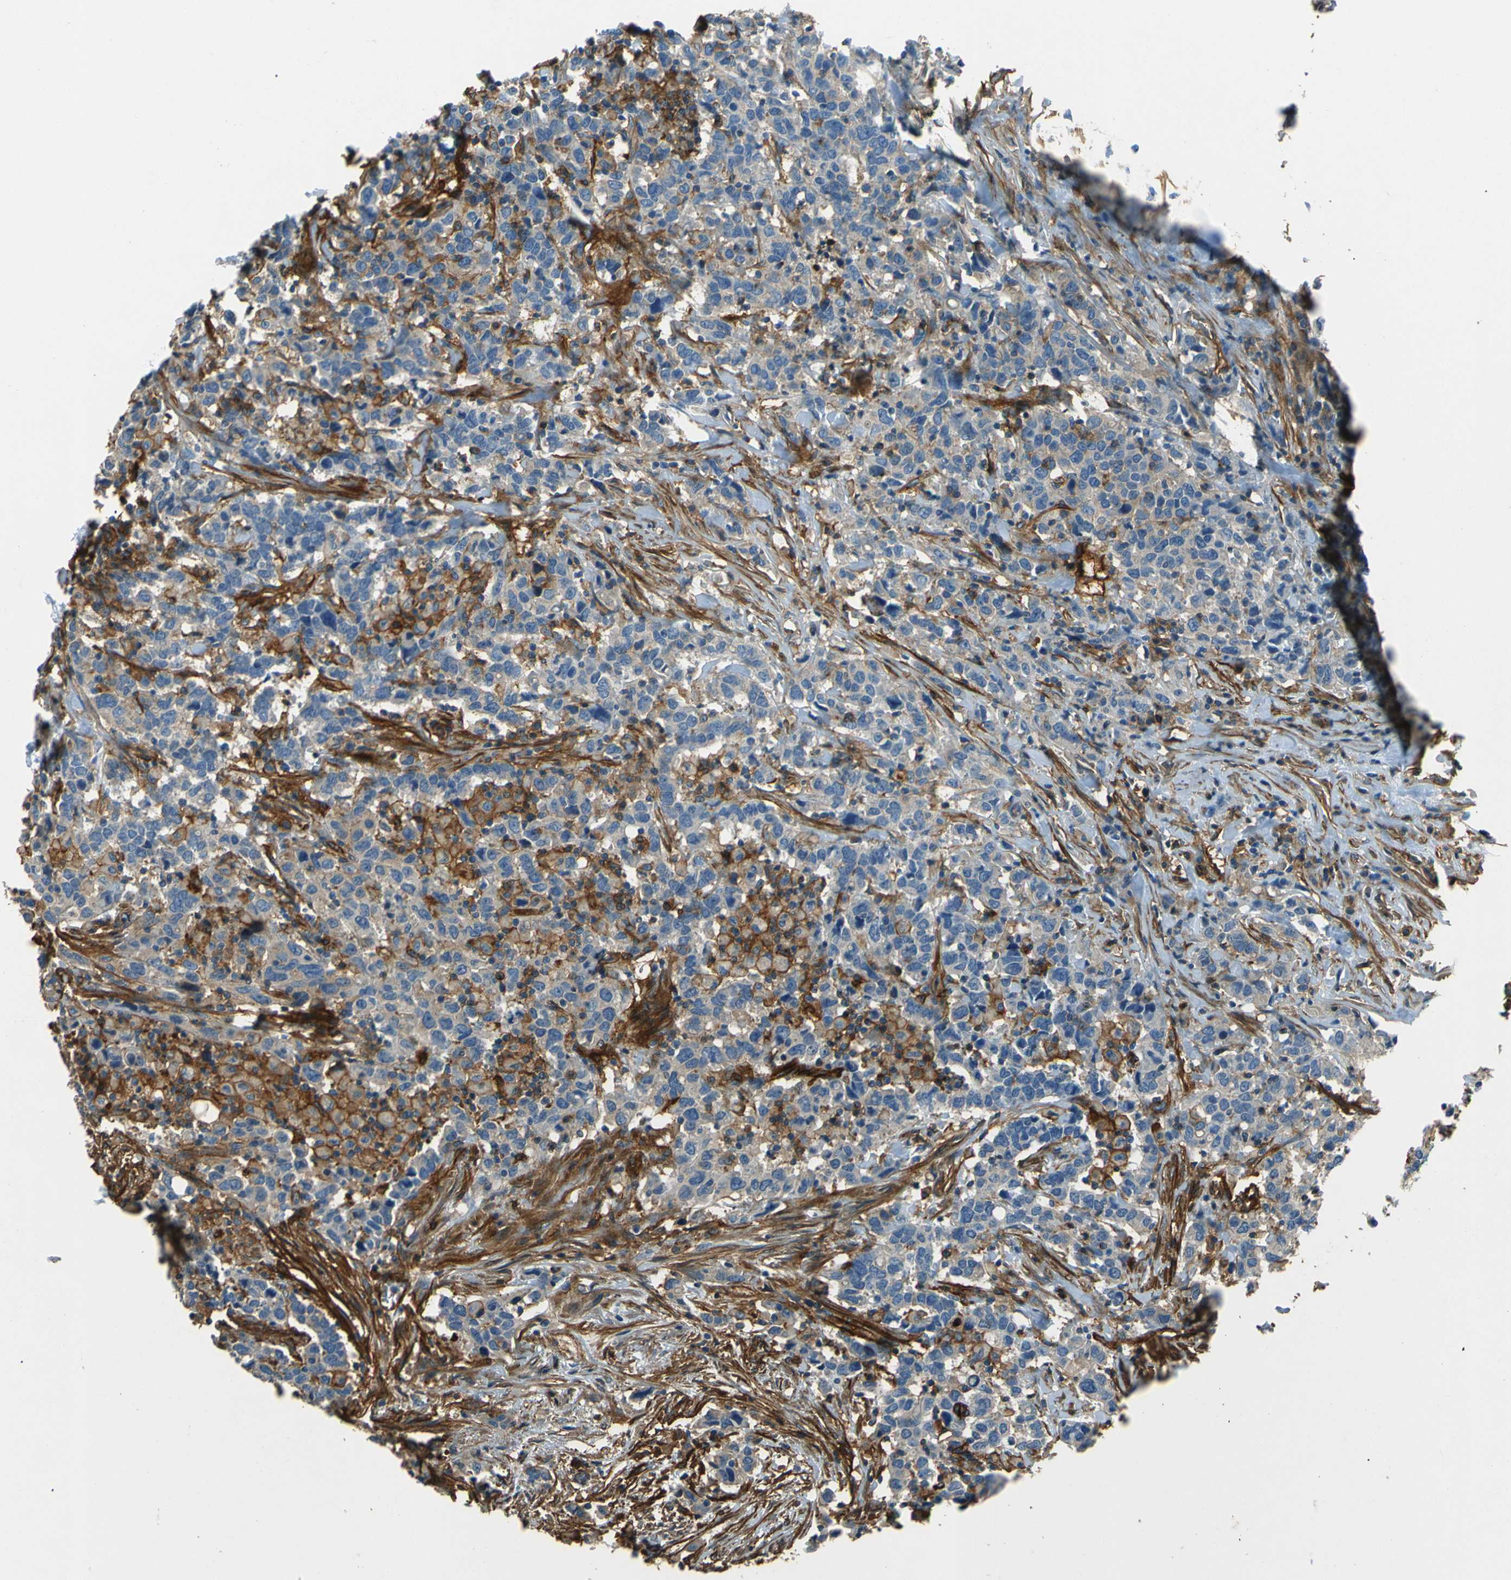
{"staining": {"intensity": "weak", "quantity": "25%-75%", "location": "cytoplasmic/membranous"}, "tissue": "urothelial cancer", "cell_type": "Tumor cells", "image_type": "cancer", "snomed": [{"axis": "morphology", "description": "Urothelial carcinoma, High grade"}, {"axis": "topography", "description": "Urinary bladder"}], "caption": "Human urothelial cancer stained with a brown dye displays weak cytoplasmic/membranous positive expression in about 25%-75% of tumor cells.", "gene": "ENTPD1", "patient": {"sex": "male", "age": 61}}